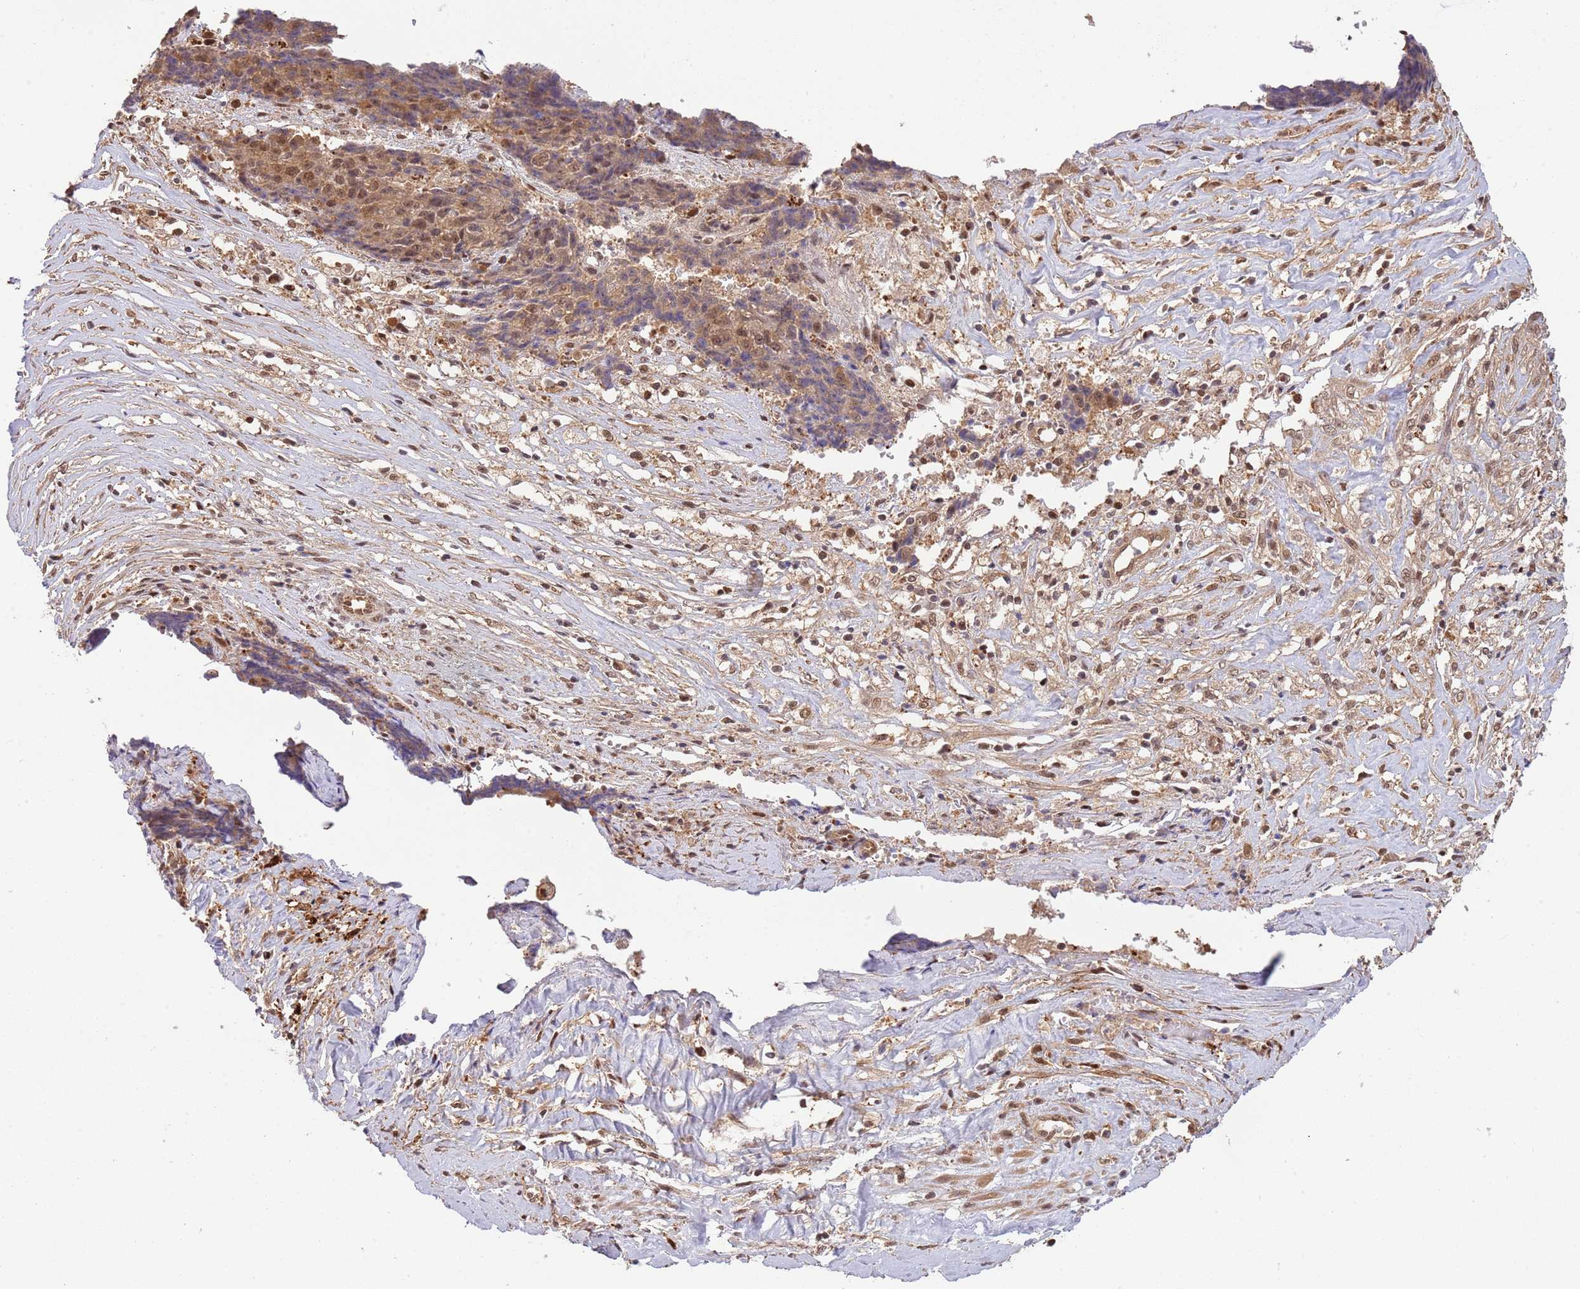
{"staining": {"intensity": "moderate", "quantity": "<25%", "location": "cytoplasmic/membranous,nuclear"}, "tissue": "ovarian cancer", "cell_type": "Tumor cells", "image_type": "cancer", "snomed": [{"axis": "morphology", "description": "Carcinoma, endometroid"}, {"axis": "topography", "description": "Ovary"}], "caption": "Tumor cells reveal low levels of moderate cytoplasmic/membranous and nuclear positivity in approximately <25% of cells in ovarian cancer (endometroid carcinoma).", "gene": "PLSCR5", "patient": {"sex": "female", "age": 42}}